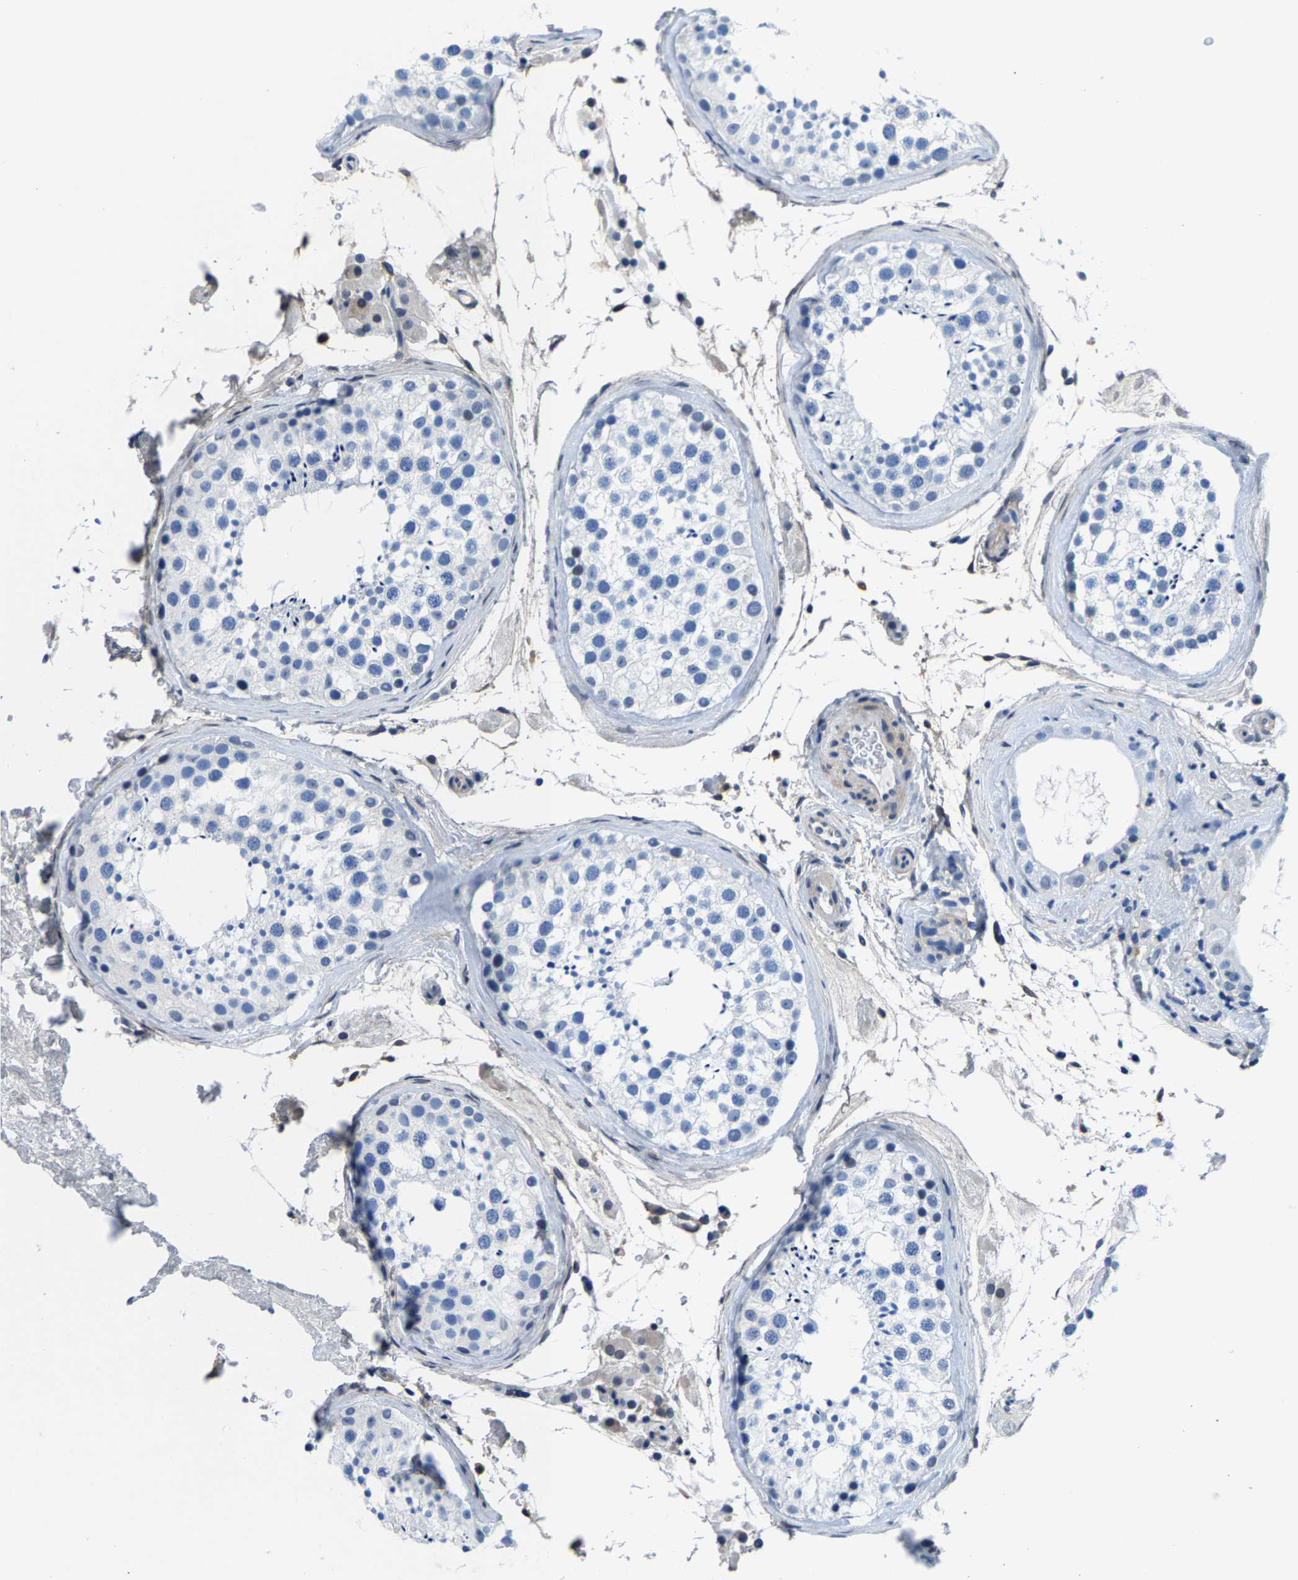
{"staining": {"intensity": "negative", "quantity": "none", "location": "none"}, "tissue": "testis", "cell_type": "Cells in seminiferous ducts", "image_type": "normal", "snomed": [{"axis": "morphology", "description": "Normal tissue, NOS"}, {"axis": "topography", "description": "Testis"}], "caption": "This is an immunohistochemistry micrograph of benign human testis. There is no staining in cells in seminiferous ducts.", "gene": "SSH3", "patient": {"sex": "male", "age": 46}}